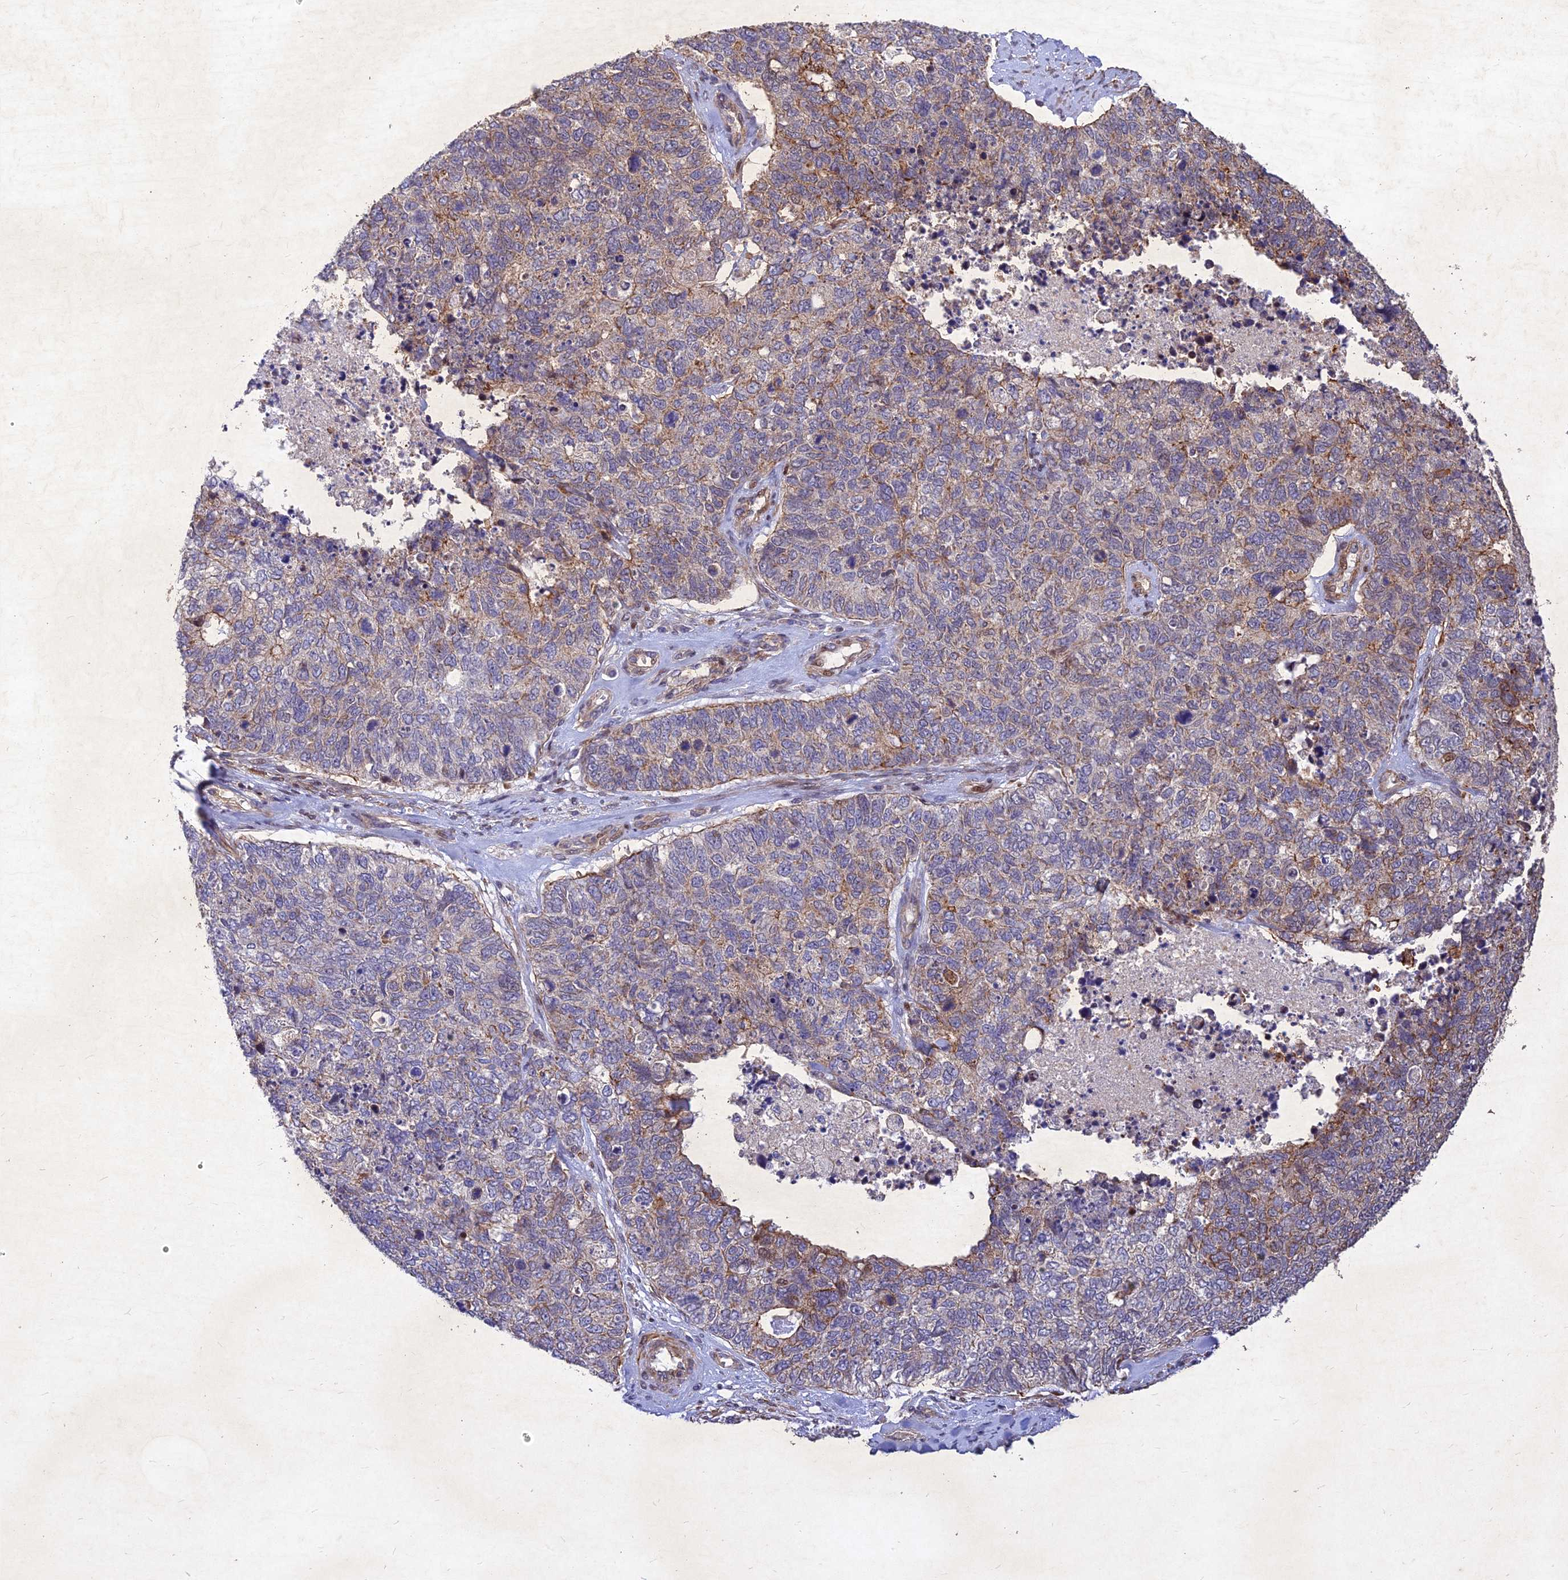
{"staining": {"intensity": "weak", "quantity": "25%-75%", "location": "cytoplasmic/membranous"}, "tissue": "cervical cancer", "cell_type": "Tumor cells", "image_type": "cancer", "snomed": [{"axis": "morphology", "description": "Squamous cell carcinoma, NOS"}, {"axis": "topography", "description": "Cervix"}], "caption": "Squamous cell carcinoma (cervical) stained for a protein (brown) displays weak cytoplasmic/membranous positive expression in approximately 25%-75% of tumor cells.", "gene": "RELCH", "patient": {"sex": "female", "age": 63}}